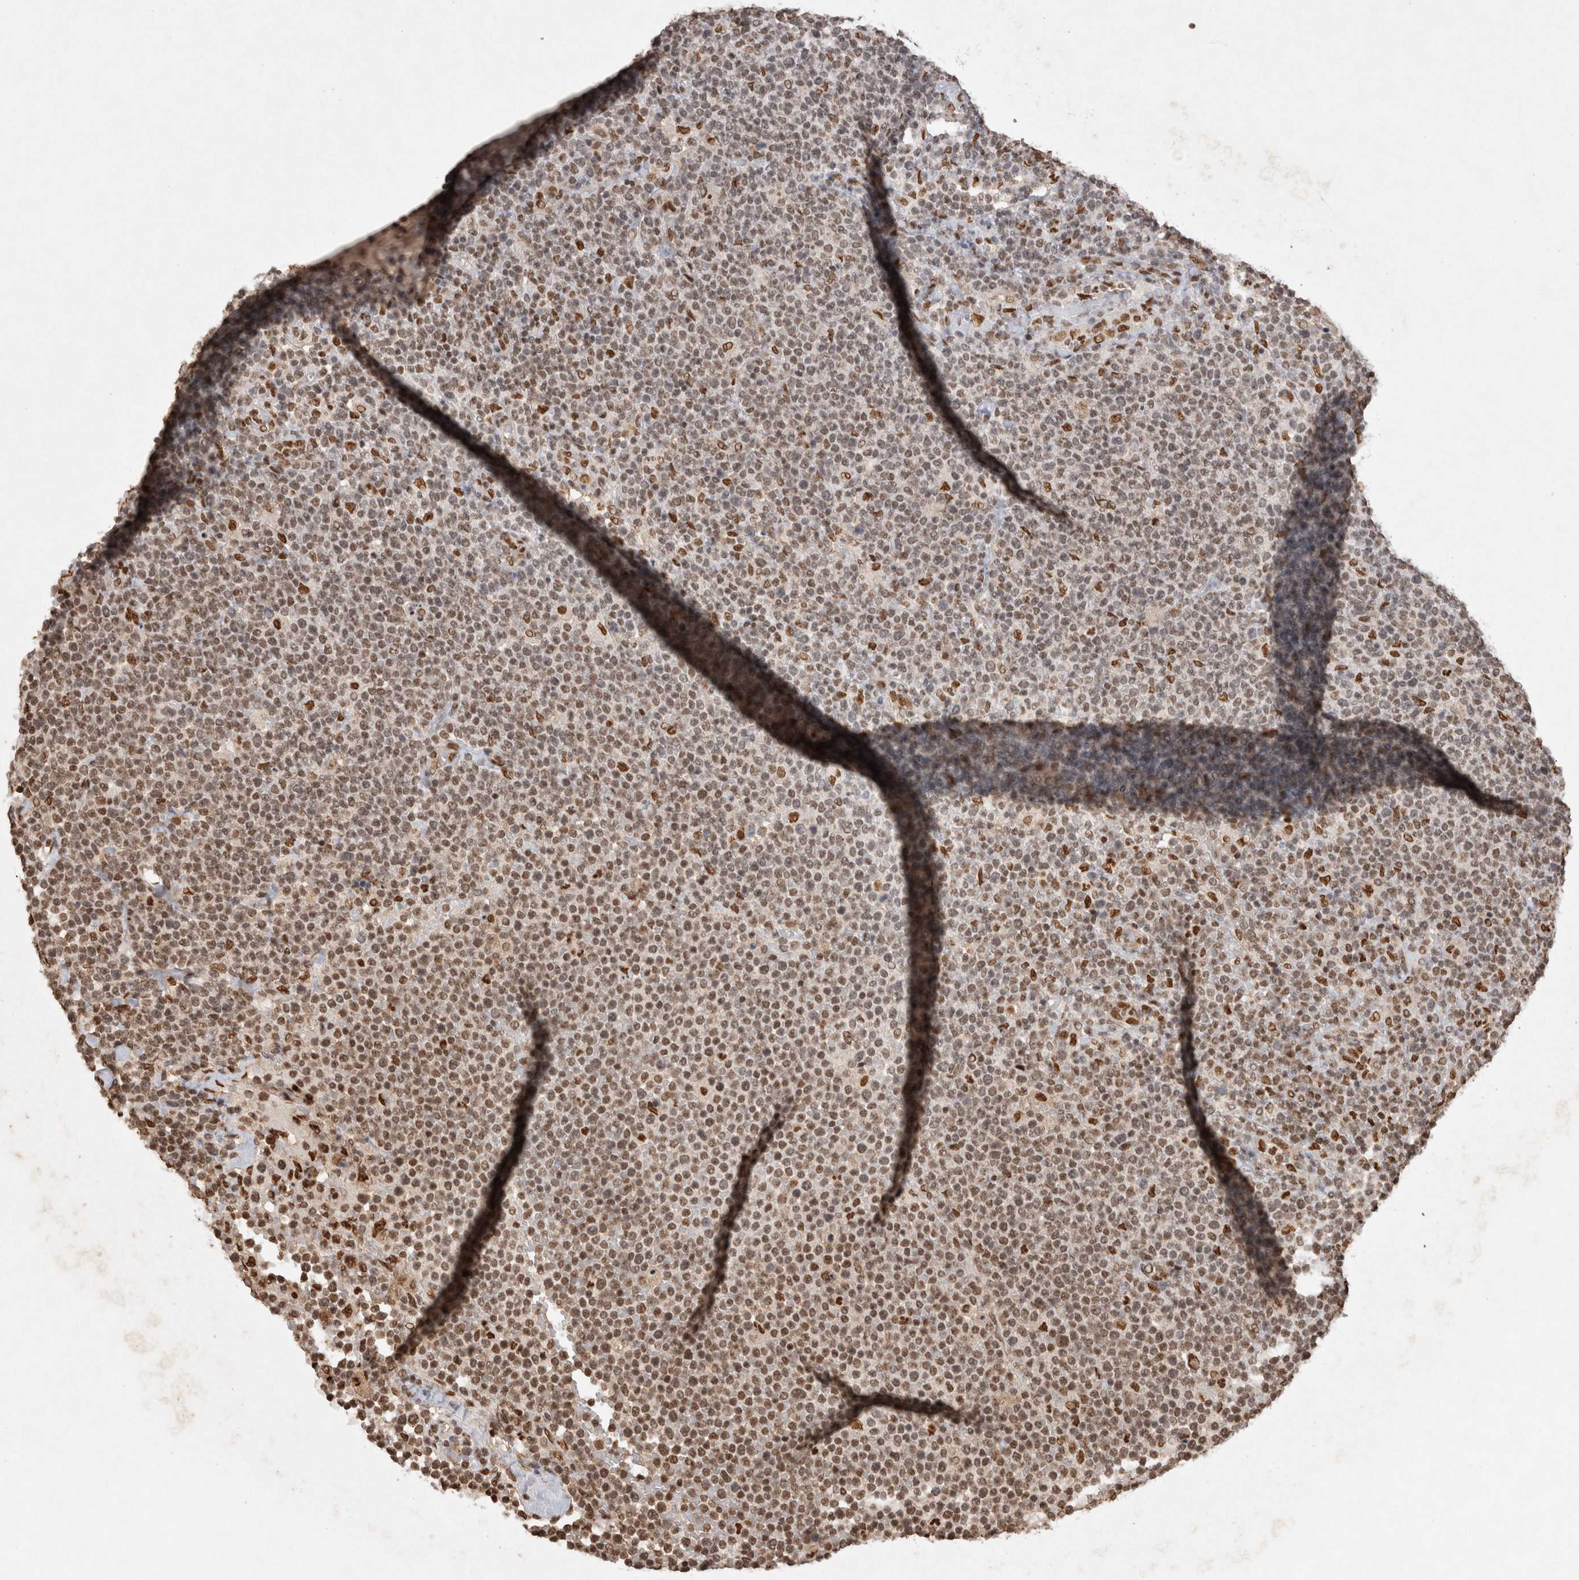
{"staining": {"intensity": "moderate", "quantity": "25%-75%", "location": "nuclear"}, "tissue": "lymphoma", "cell_type": "Tumor cells", "image_type": "cancer", "snomed": [{"axis": "morphology", "description": "Malignant lymphoma, non-Hodgkin's type, High grade"}, {"axis": "topography", "description": "Lymph node"}], "caption": "Brown immunohistochemical staining in human lymphoma exhibits moderate nuclear expression in about 25%-75% of tumor cells. The staining is performed using DAB brown chromogen to label protein expression. The nuclei are counter-stained blue using hematoxylin.", "gene": "HDGF", "patient": {"sex": "male", "age": 61}}